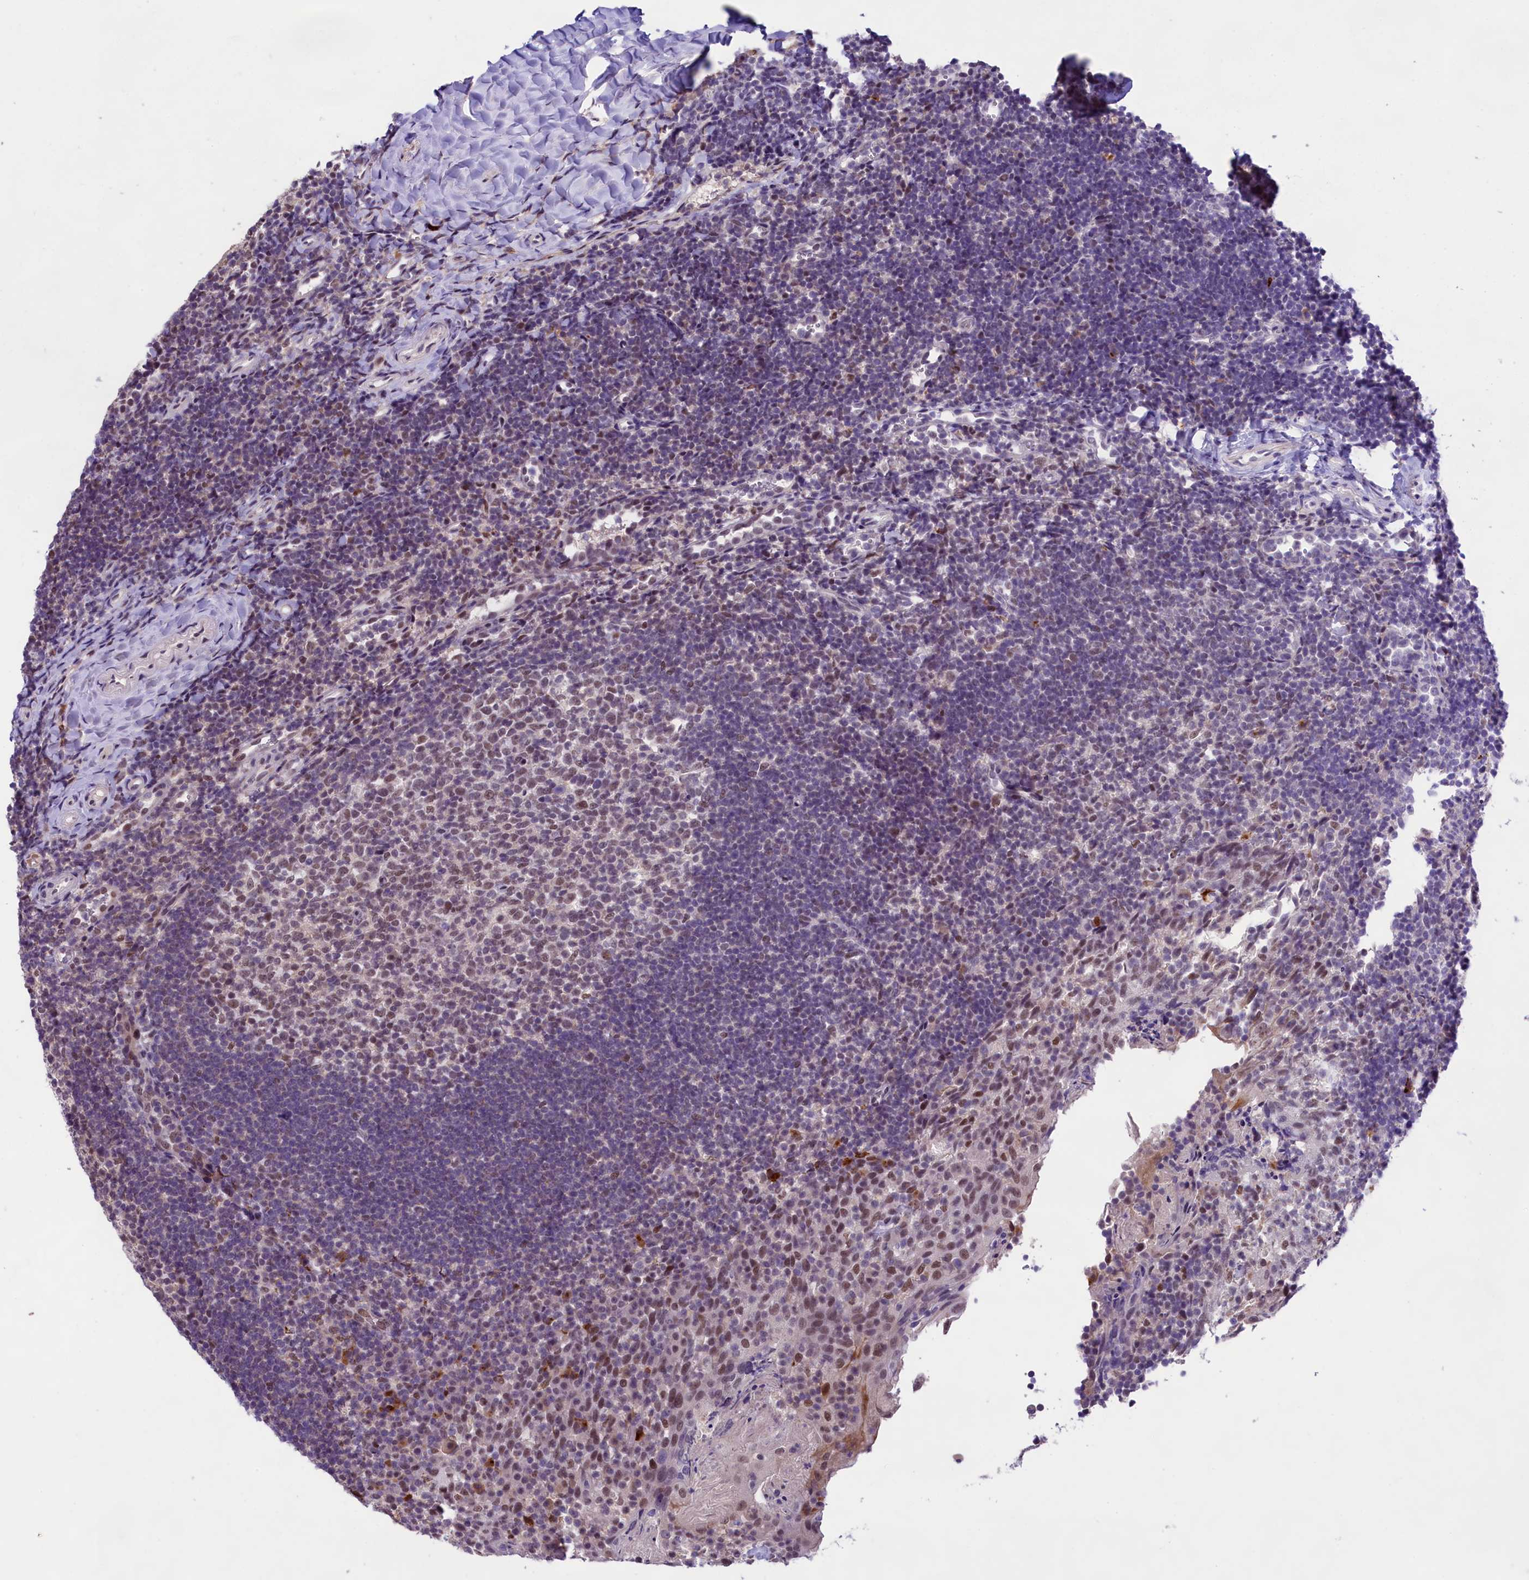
{"staining": {"intensity": "weak", "quantity": ">75%", "location": "nuclear"}, "tissue": "tonsil", "cell_type": "Germinal center cells", "image_type": "normal", "snomed": [{"axis": "morphology", "description": "Normal tissue, NOS"}, {"axis": "topography", "description": "Tonsil"}], "caption": "Germinal center cells show low levels of weak nuclear staining in about >75% of cells in benign human tonsil.", "gene": "FBXO45", "patient": {"sex": "female", "age": 10}}